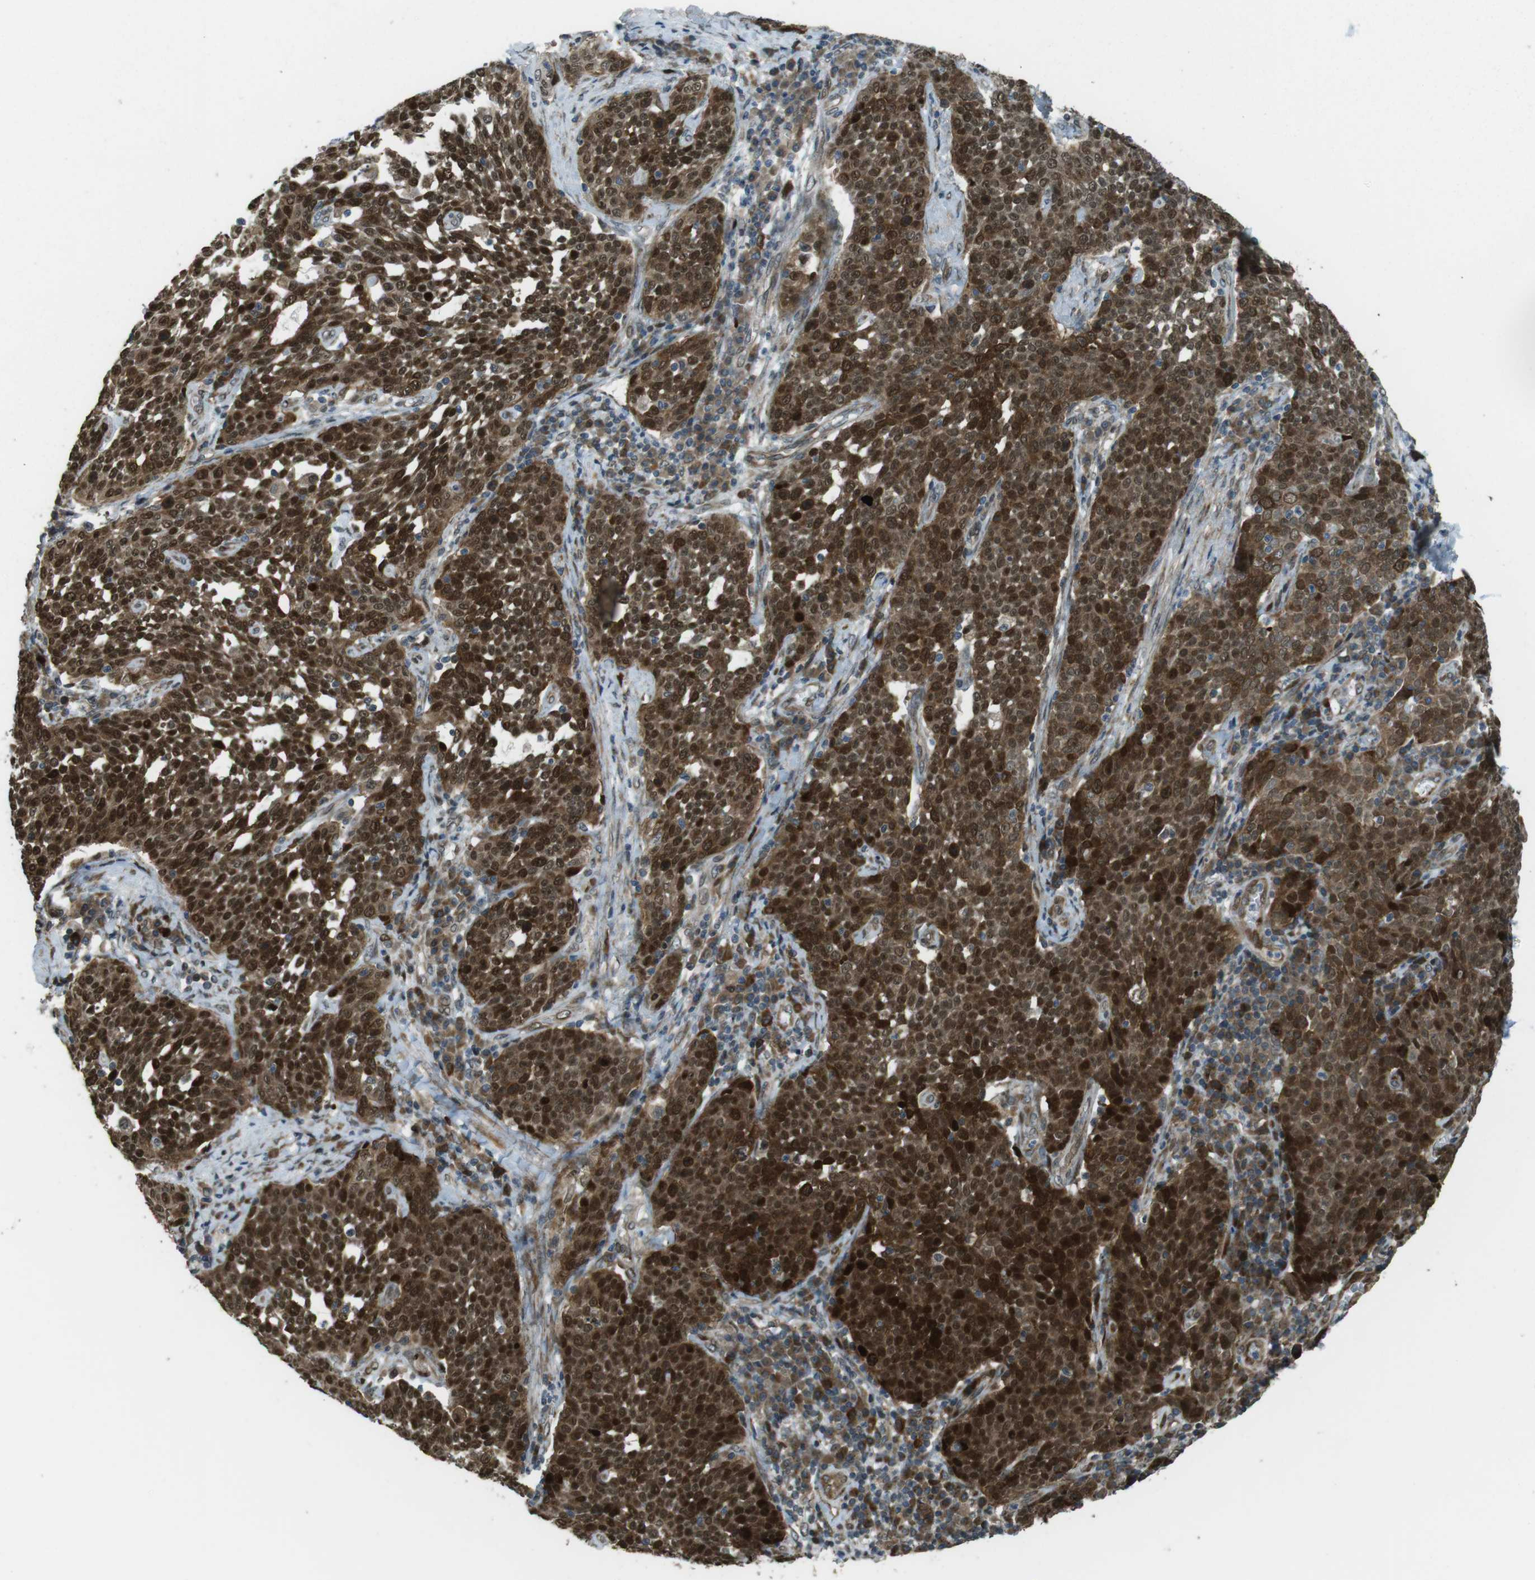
{"staining": {"intensity": "strong", "quantity": ">75%", "location": "cytoplasmic/membranous,nuclear"}, "tissue": "cervical cancer", "cell_type": "Tumor cells", "image_type": "cancer", "snomed": [{"axis": "morphology", "description": "Squamous cell carcinoma, NOS"}, {"axis": "topography", "description": "Cervix"}], "caption": "Immunohistochemistry (IHC) of cervical cancer displays high levels of strong cytoplasmic/membranous and nuclear expression in about >75% of tumor cells.", "gene": "ZNF330", "patient": {"sex": "female", "age": 34}}